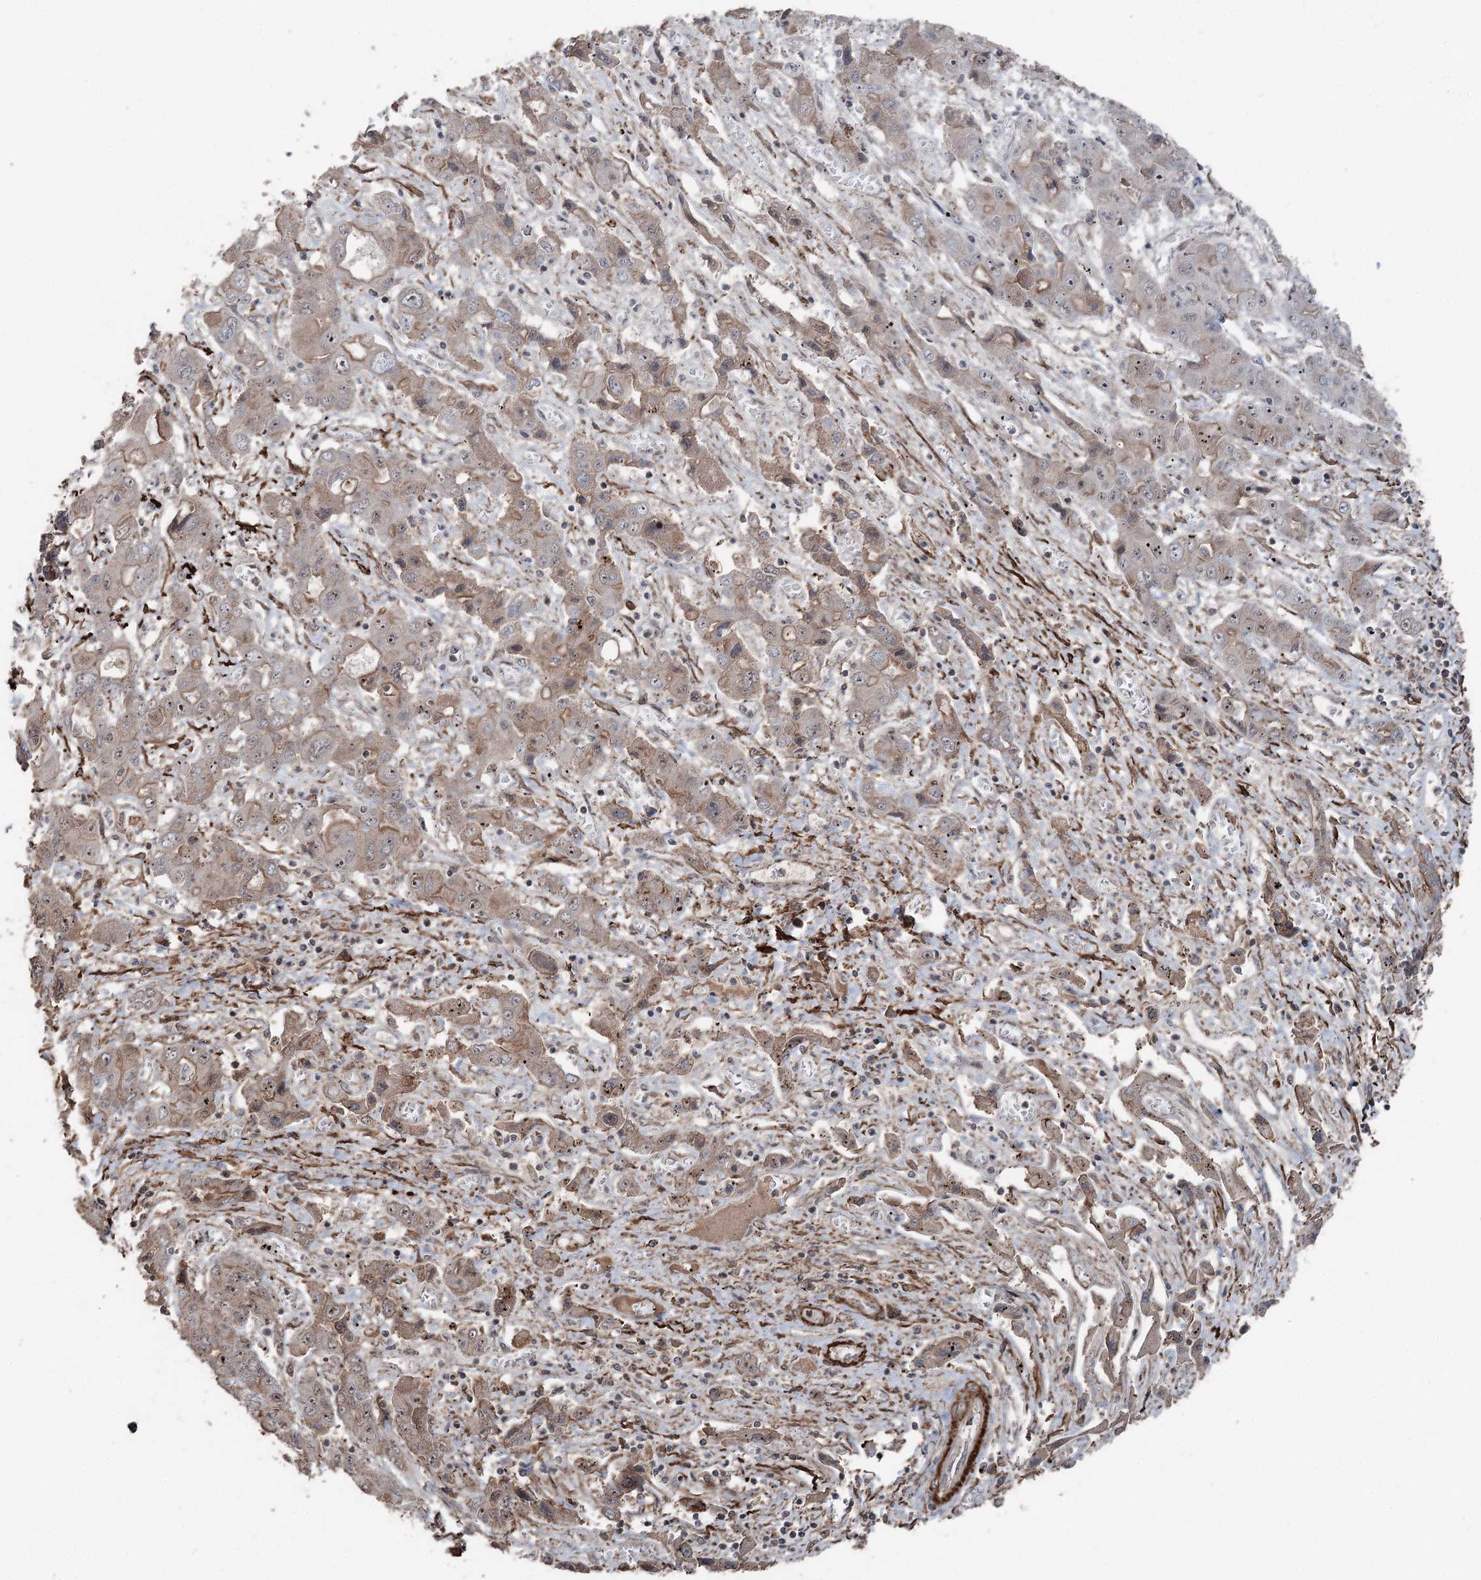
{"staining": {"intensity": "moderate", "quantity": "<25%", "location": "cytoplasmic/membranous"}, "tissue": "liver cancer", "cell_type": "Tumor cells", "image_type": "cancer", "snomed": [{"axis": "morphology", "description": "Cholangiocarcinoma"}, {"axis": "topography", "description": "Liver"}], "caption": "IHC photomicrograph of human liver cancer stained for a protein (brown), which demonstrates low levels of moderate cytoplasmic/membranous expression in about <25% of tumor cells.", "gene": "CCDC82", "patient": {"sex": "male", "age": 67}}